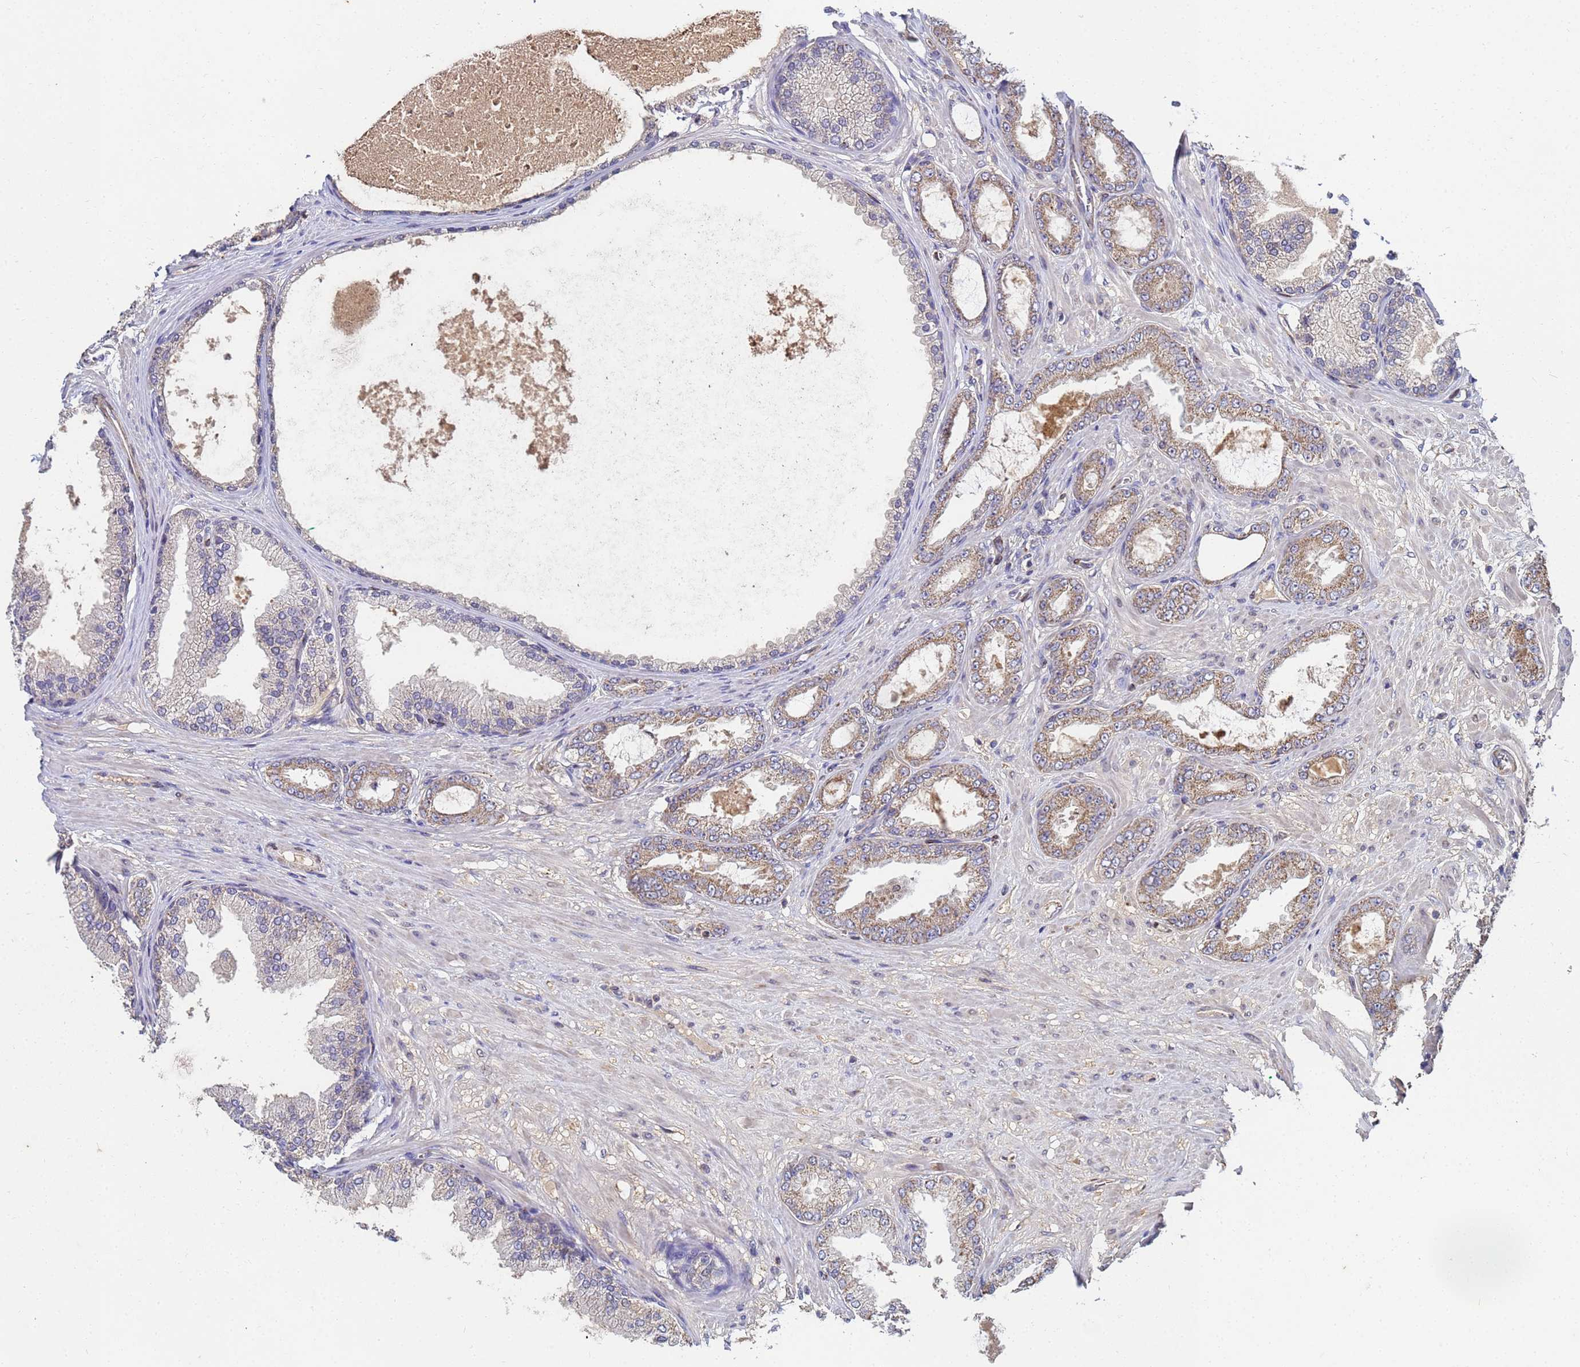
{"staining": {"intensity": "weak", "quantity": "25%-75%", "location": "cytoplasmic/membranous"}, "tissue": "prostate cancer", "cell_type": "Tumor cells", "image_type": "cancer", "snomed": [{"axis": "morphology", "description": "Adenocarcinoma, Low grade"}, {"axis": "topography", "description": "Prostate"}], "caption": "Adenocarcinoma (low-grade) (prostate) stained for a protein exhibits weak cytoplasmic/membranous positivity in tumor cells.", "gene": "C5orf34", "patient": {"sex": "male", "age": 63}}